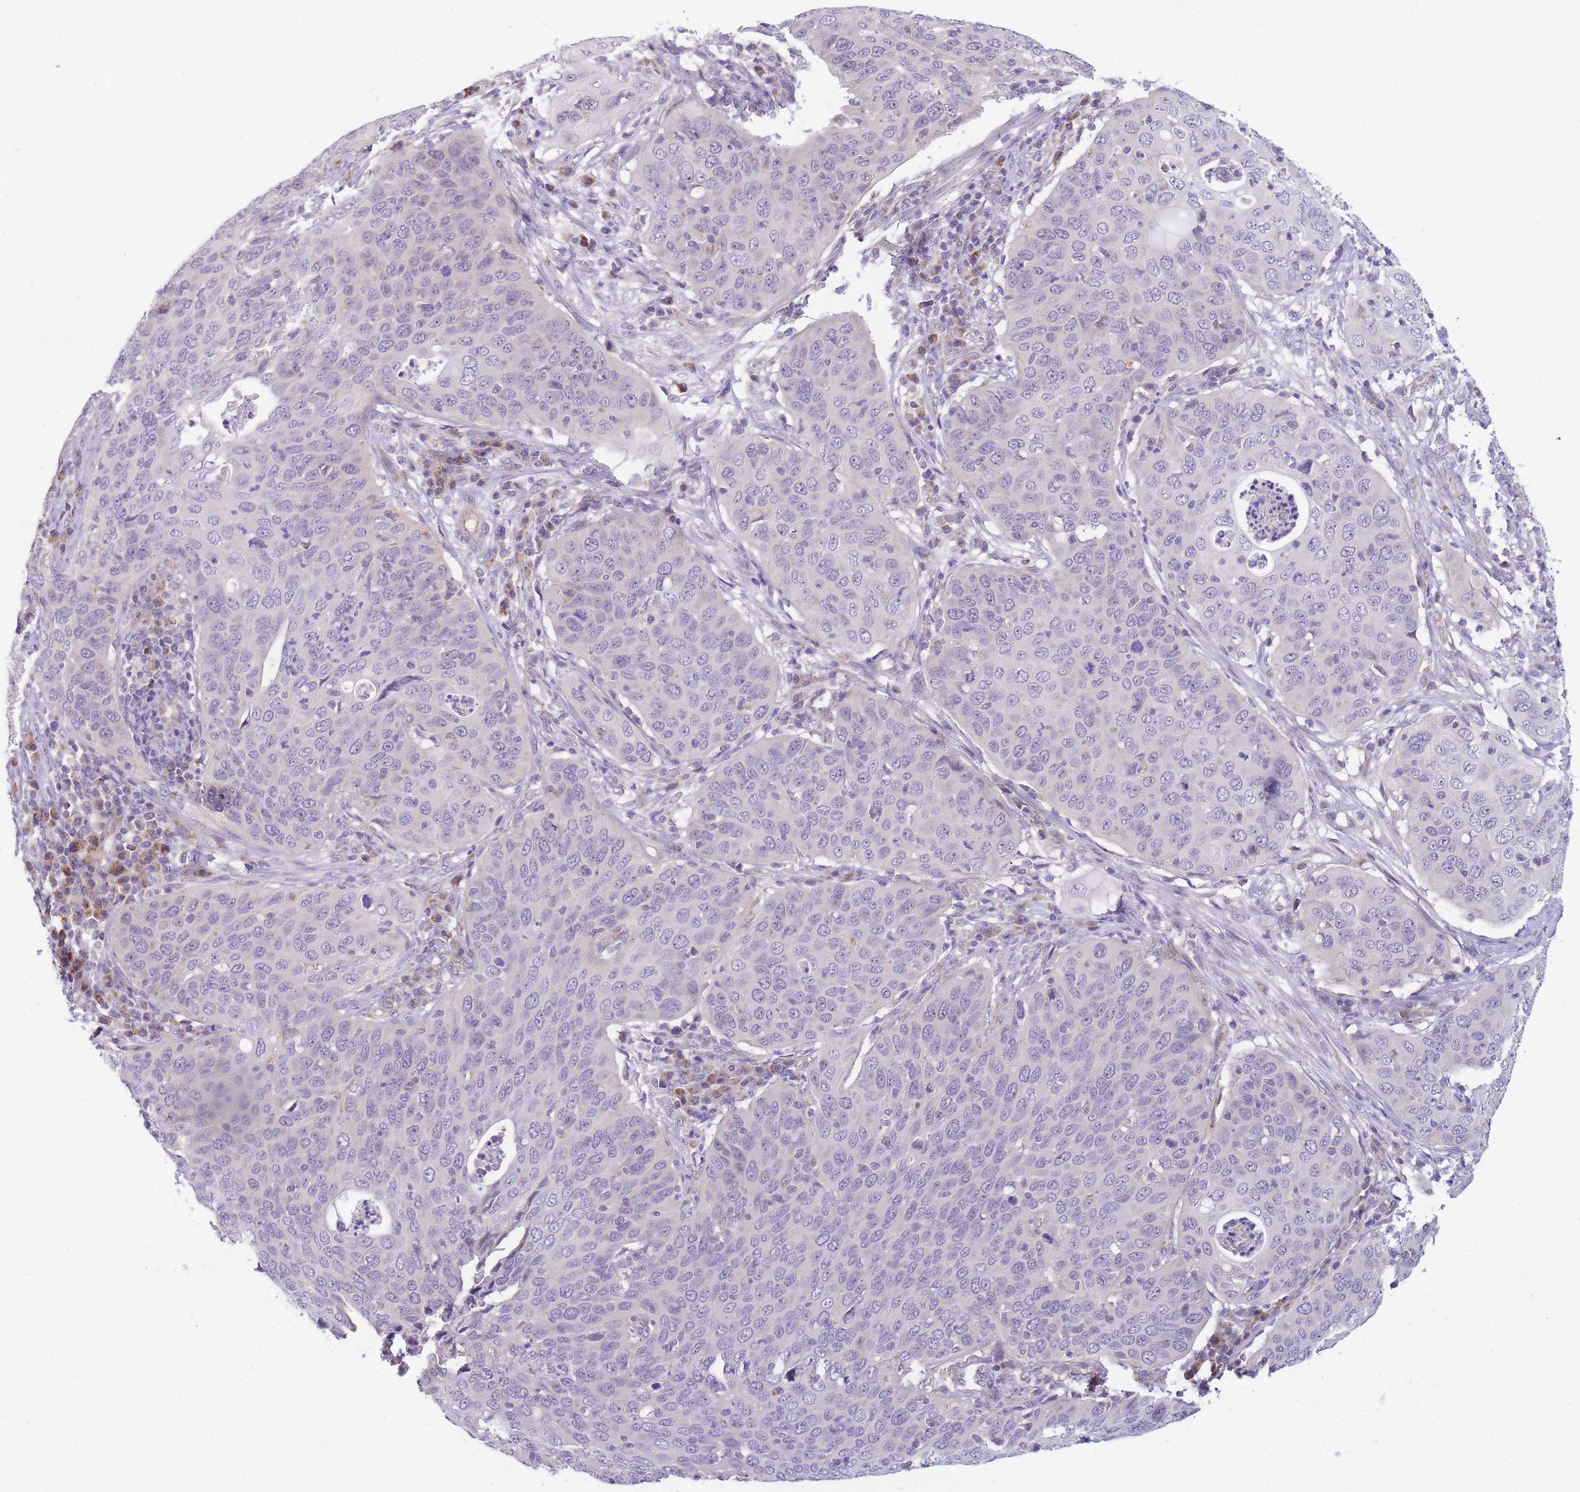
{"staining": {"intensity": "negative", "quantity": "none", "location": "none"}, "tissue": "cervical cancer", "cell_type": "Tumor cells", "image_type": "cancer", "snomed": [{"axis": "morphology", "description": "Squamous cell carcinoma, NOS"}, {"axis": "topography", "description": "Cervix"}], "caption": "Immunohistochemistry (IHC) of human cervical cancer (squamous cell carcinoma) reveals no expression in tumor cells.", "gene": "DDX49", "patient": {"sex": "female", "age": 36}}